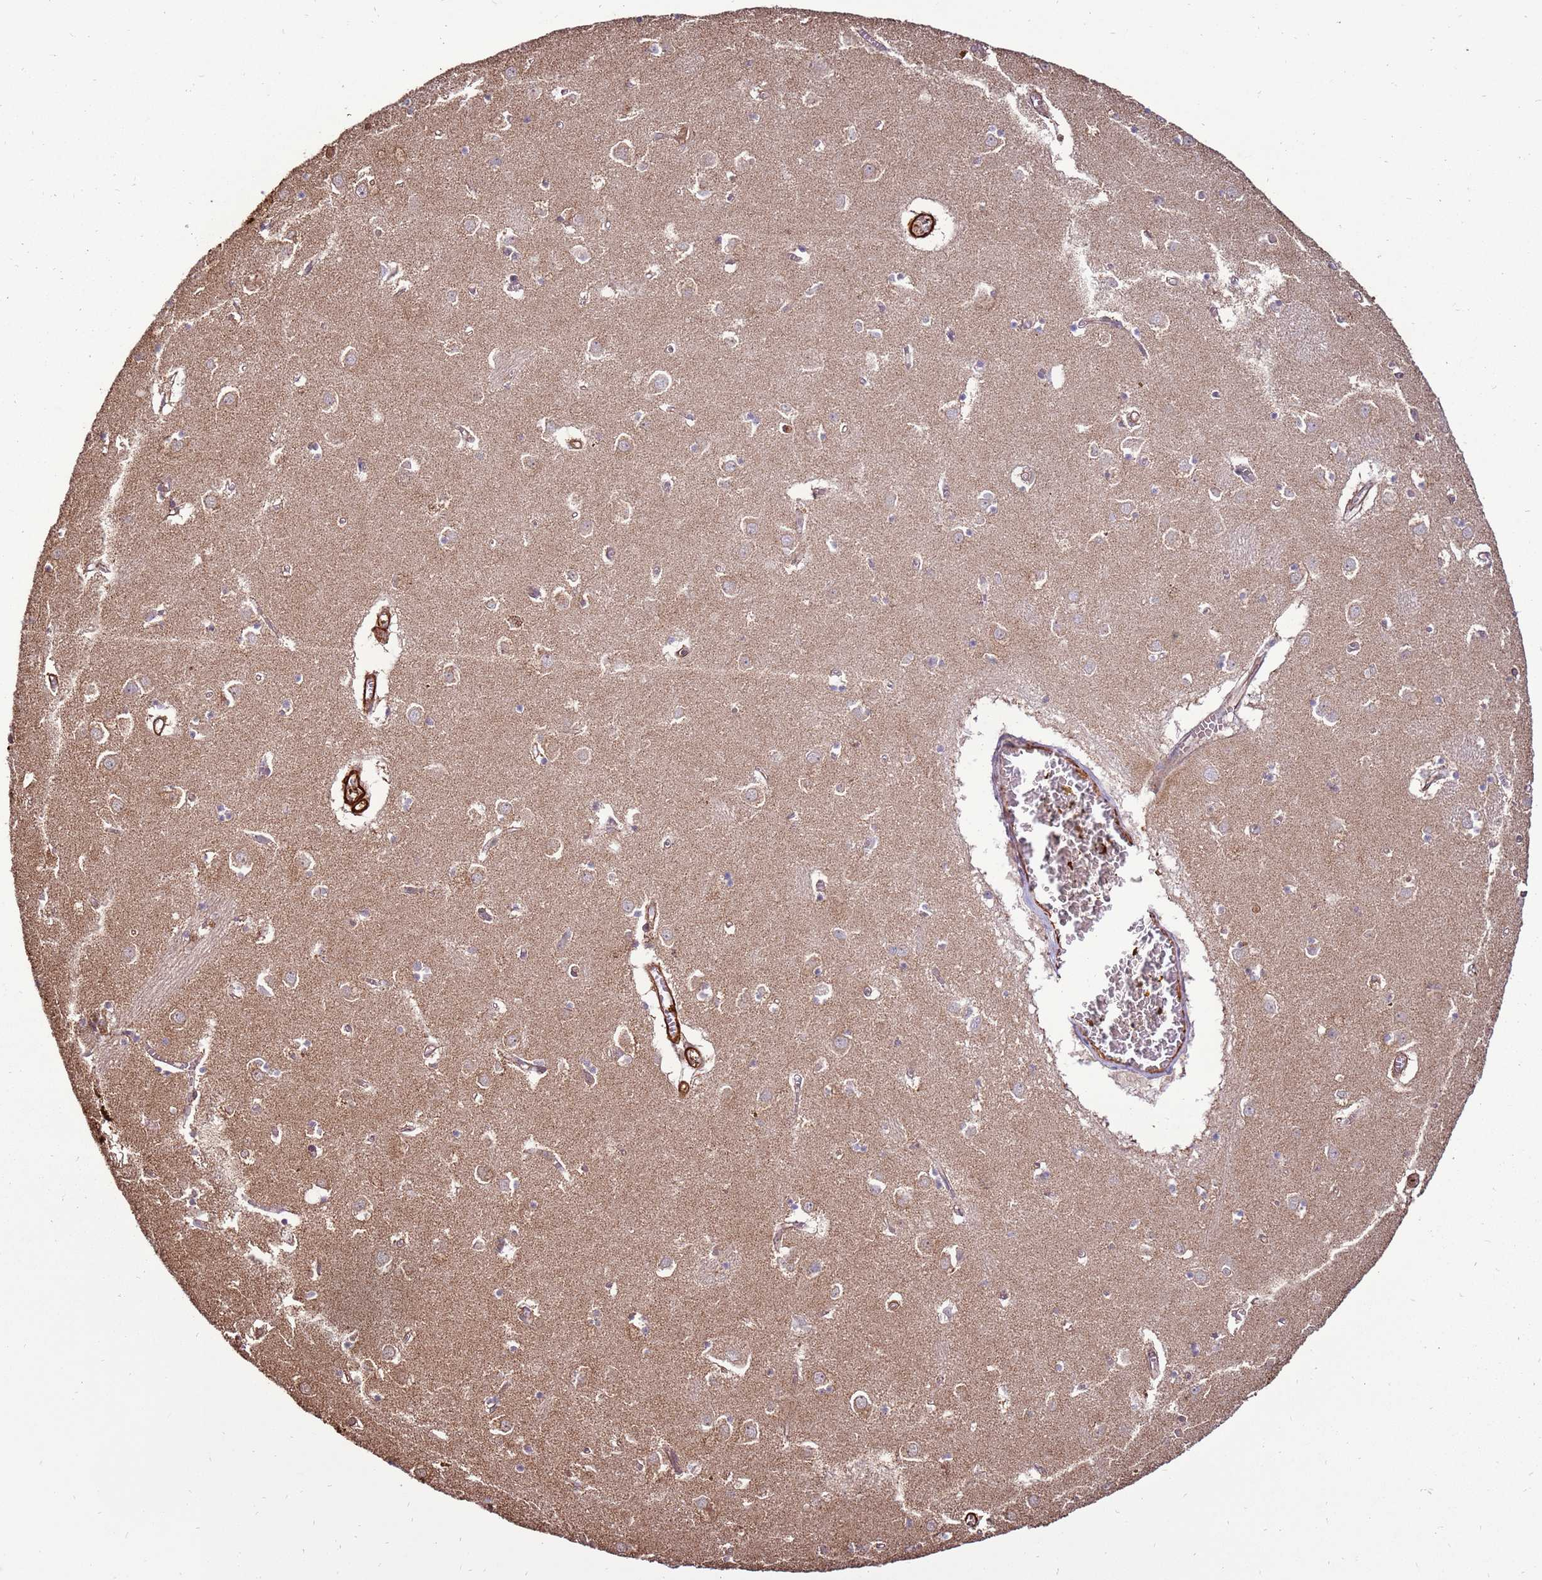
{"staining": {"intensity": "negative", "quantity": "none", "location": "none"}, "tissue": "caudate", "cell_type": "Glial cells", "image_type": "normal", "snomed": [{"axis": "morphology", "description": "Normal tissue, NOS"}, {"axis": "topography", "description": "Lateral ventricle wall"}], "caption": "High magnification brightfield microscopy of normal caudate stained with DAB (3,3'-diaminobenzidine) (brown) and counterstained with hematoxylin (blue): glial cells show no significant expression.", "gene": "DDX59", "patient": {"sex": "male", "age": 70}}